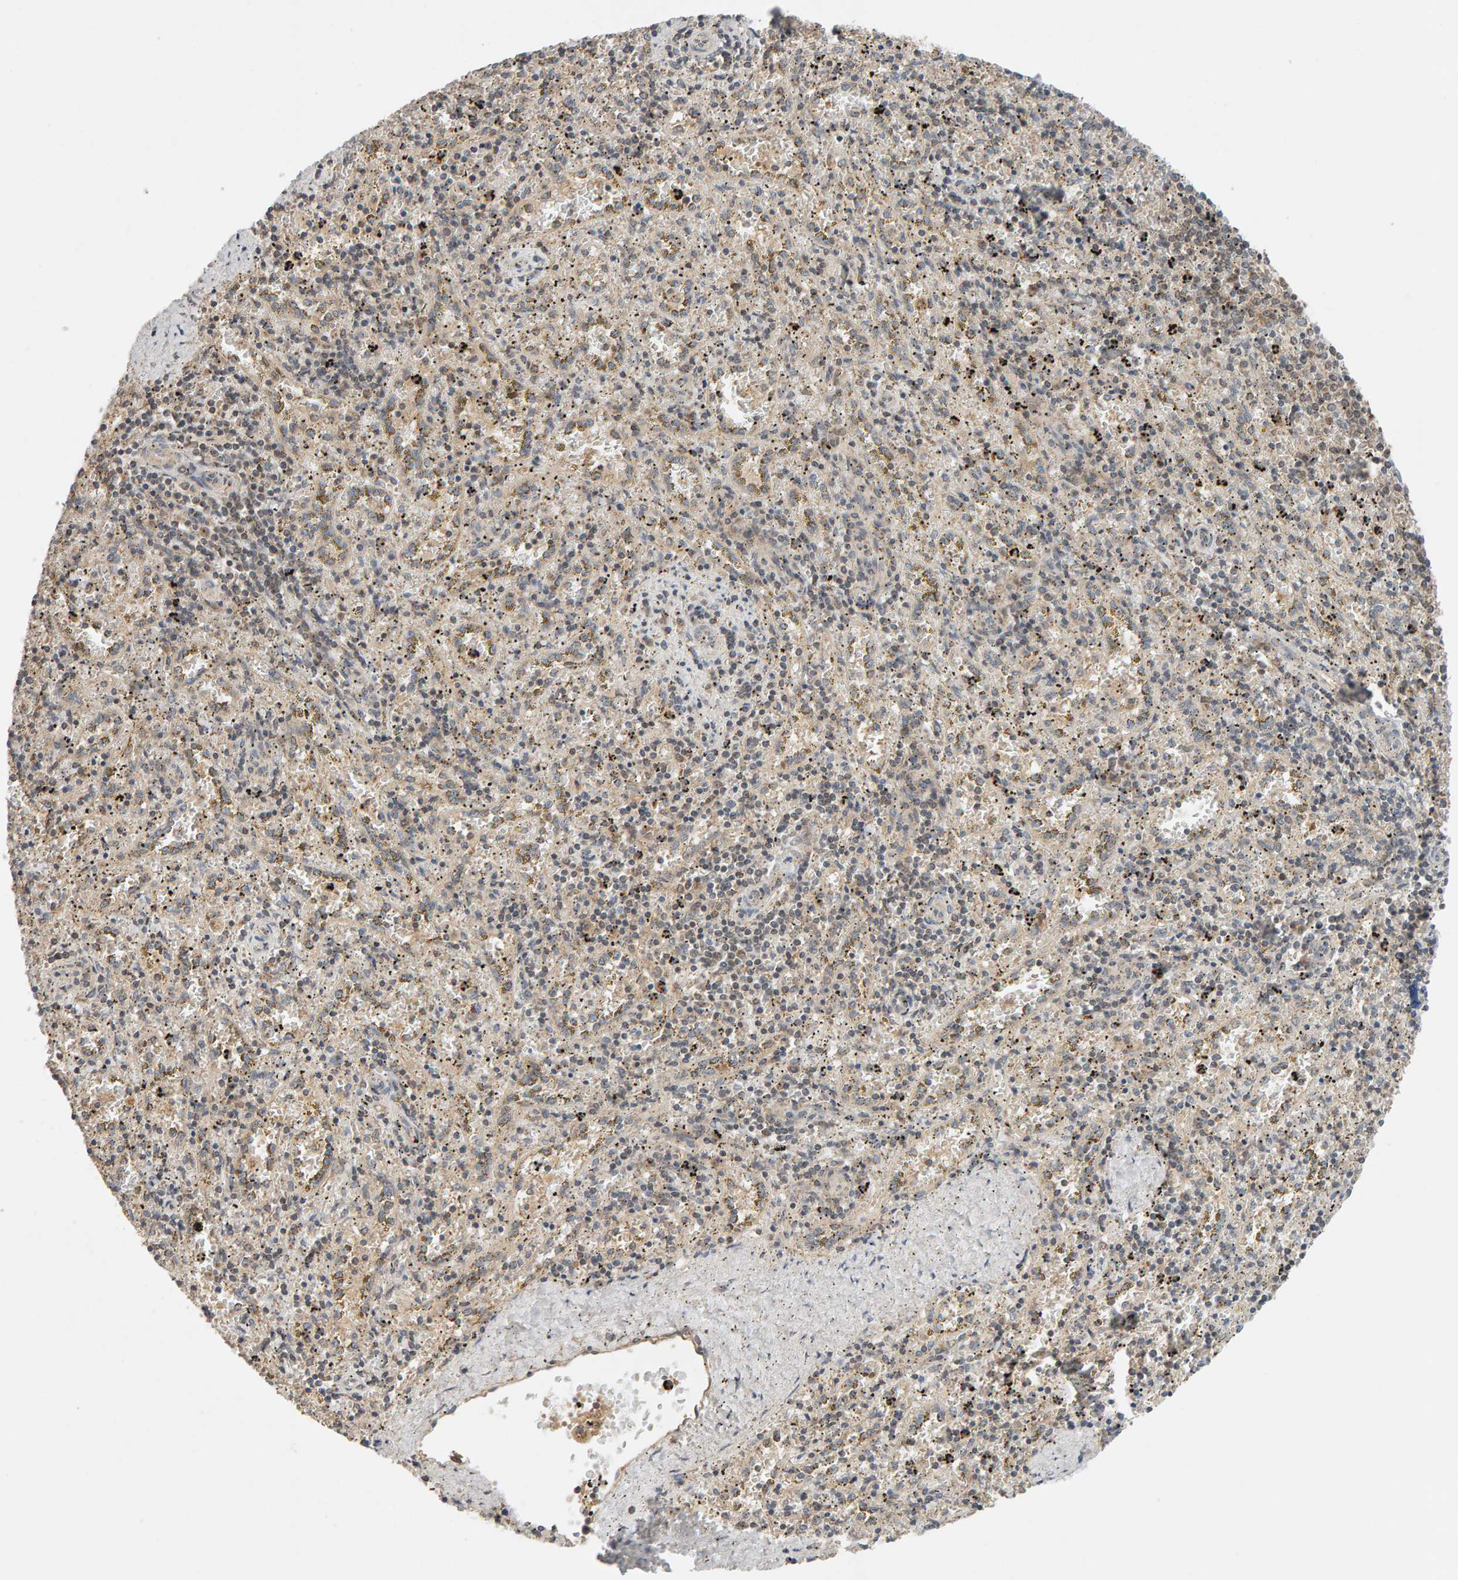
{"staining": {"intensity": "weak", "quantity": ">75%", "location": "cytoplasmic/membranous"}, "tissue": "spleen", "cell_type": "Cells in red pulp", "image_type": "normal", "snomed": [{"axis": "morphology", "description": "Normal tissue, NOS"}, {"axis": "topography", "description": "Spleen"}], "caption": "Spleen stained with DAB (3,3'-diaminobenzidine) IHC exhibits low levels of weak cytoplasmic/membranous expression in about >75% of cells in red pulp. (DAB (3,3'-diaminobenzidine) IHC with brightfield microscopy, high magnification).", "gene": "DNAJC7", "patient": {"sex": "male", "age": 11}}